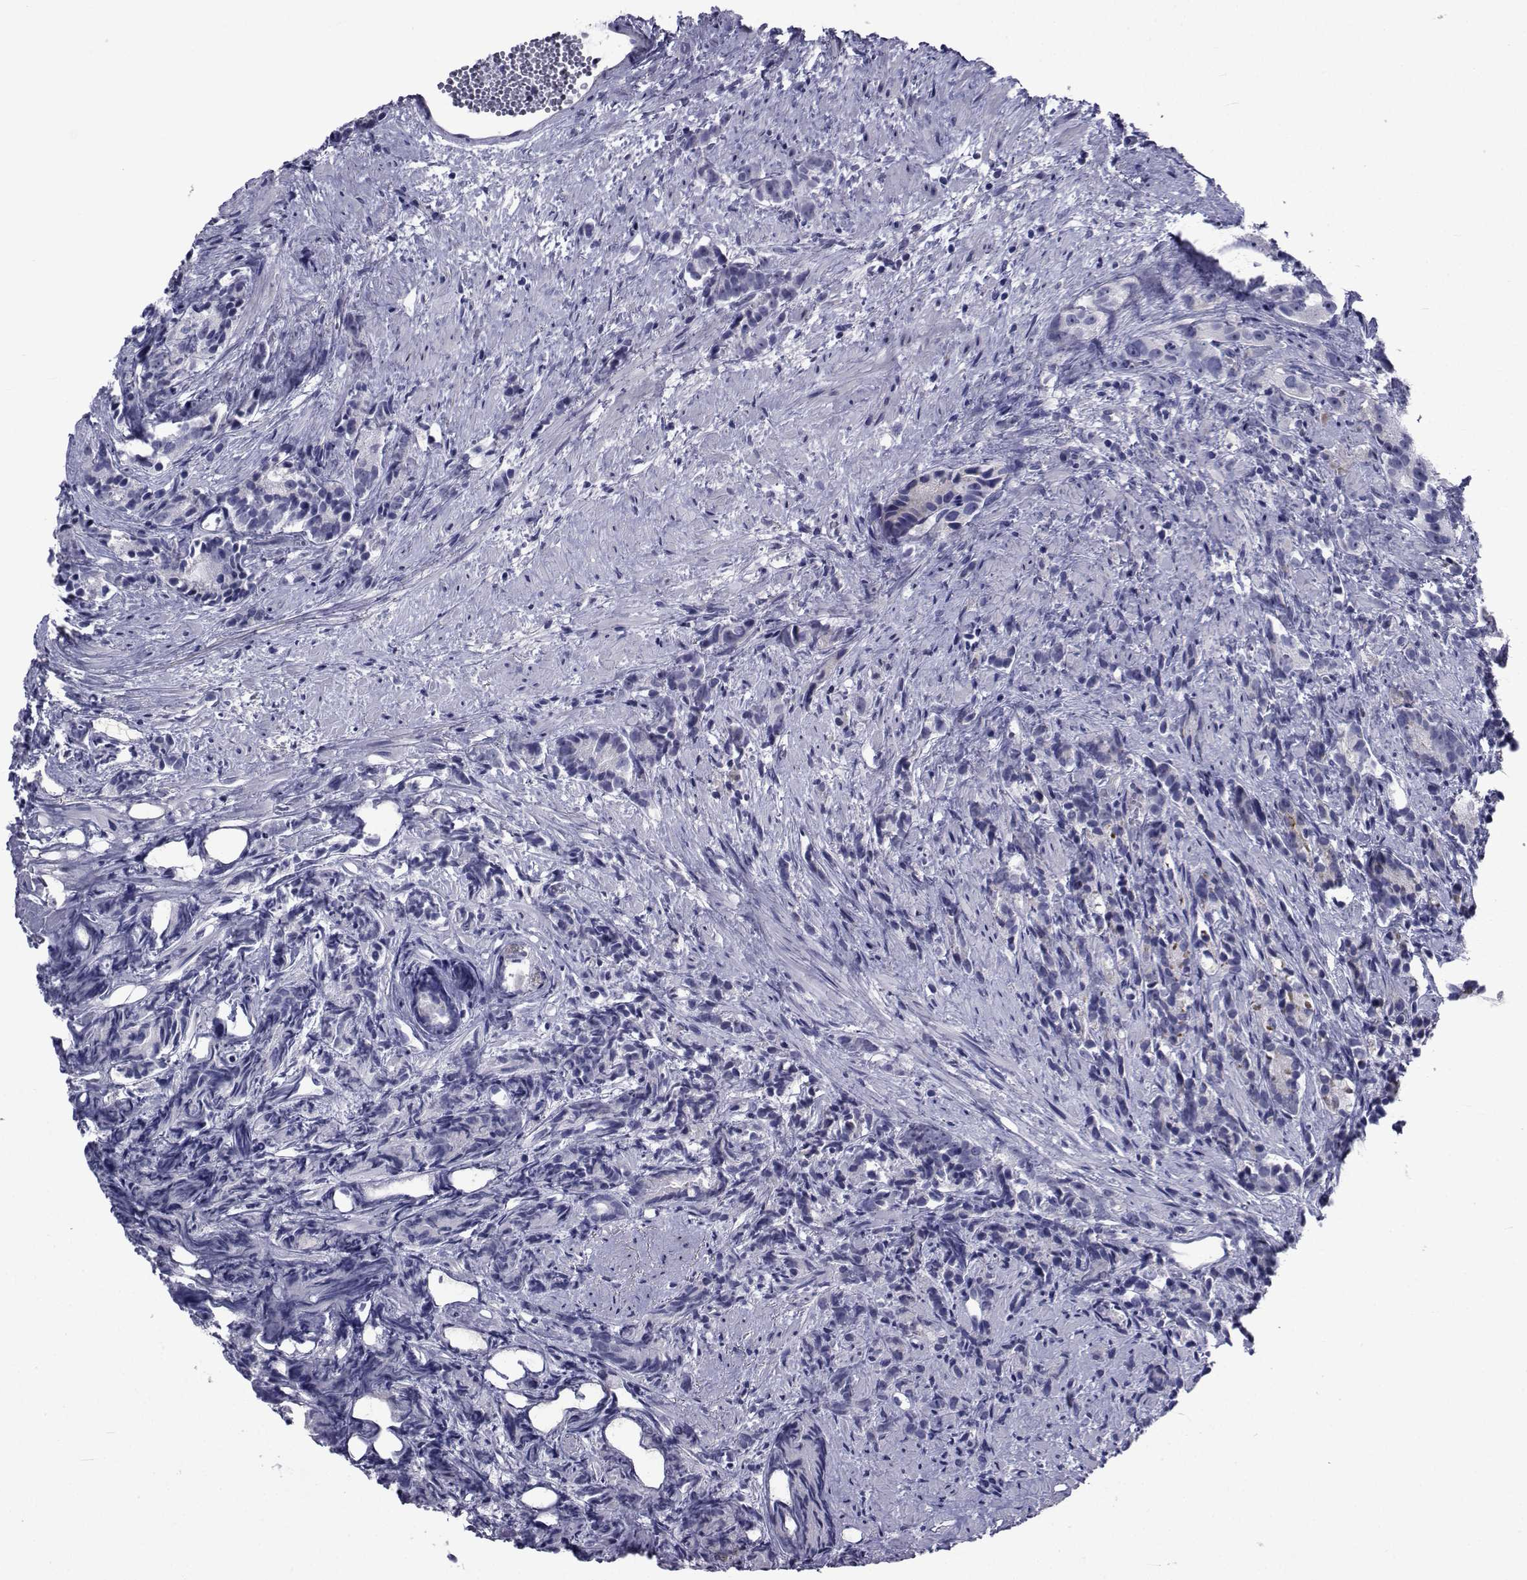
{"staining": {"intensity": "negative", "quantity": "none", "location": "none"}, "tissue": "prostate cancer", "cell_type": "Tumor cells", "image_type": "cancer", "snomed": [{"axis": "morphology", "description": "Adenocarcinoma, High grade"}, {"axis": "topography", "description": "Prostate"}], "caption": "A photomicrograph of prostate adenocarcinoma (high-grade) stained for a protein displays no brown staining in tumor cells.", "gene": "ROPN1", "patient": {"sex": "male", "age": 90}}